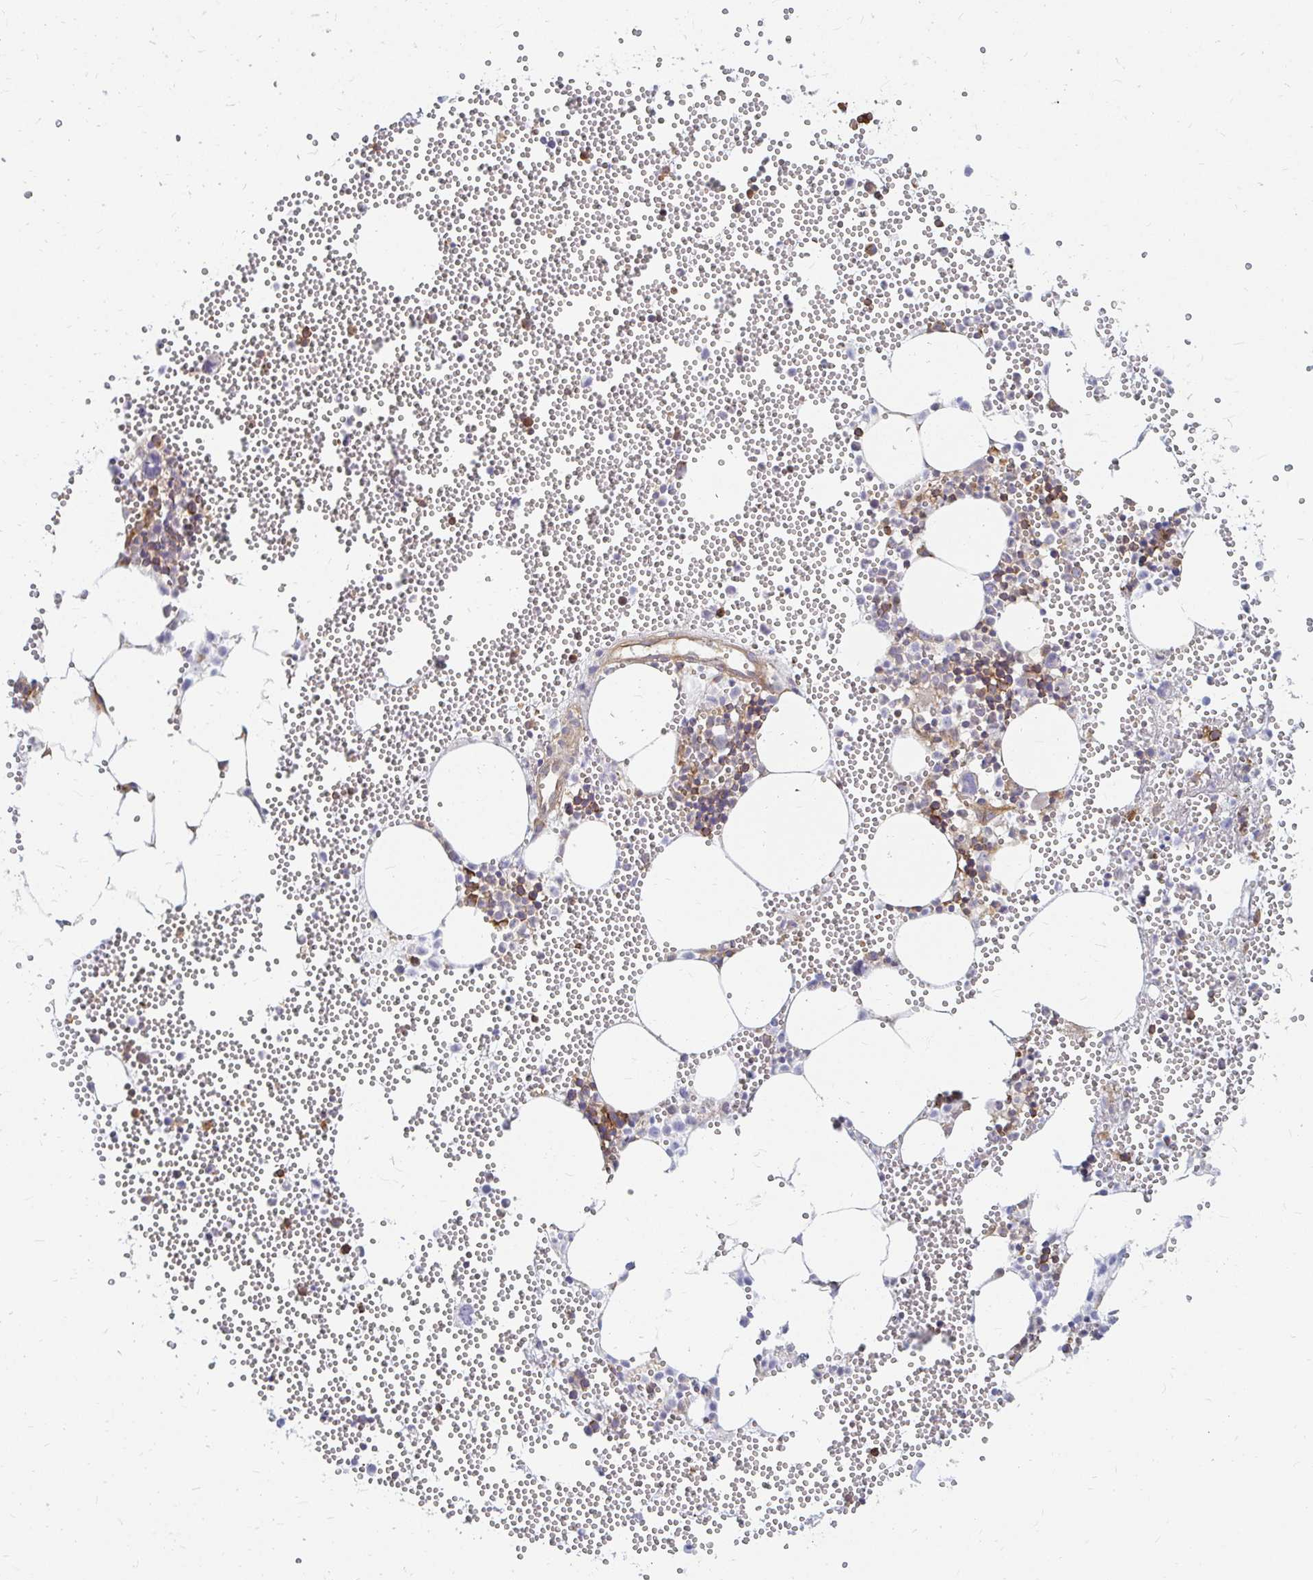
{"staining": {"intensity": "strong", "quantity": "<25%", "location": "cytoplasmic/membranous"}, "tissue": "bone marrow", "cell_type": "Hematopoietic cells", "image_type": "normal", "snomed": [{"axis": "morphology", "description": "Normal tissue, NOS"}, {"axis": "topography", "description": "Bone marrow"}], "caption": "Brown immunohistochemical staining in benign human bone marrow shows strong cytoplasmic/membranous staining in approximately <25% of hematopoietic cells. Using DAB (3,3'-diaminobenzidine) (brown) and hematoxylin (blue) stains, captured at high magnification using brightfield microscopy.", "gene": "CAST", "patient": {"sex": "female", "age": 80}}